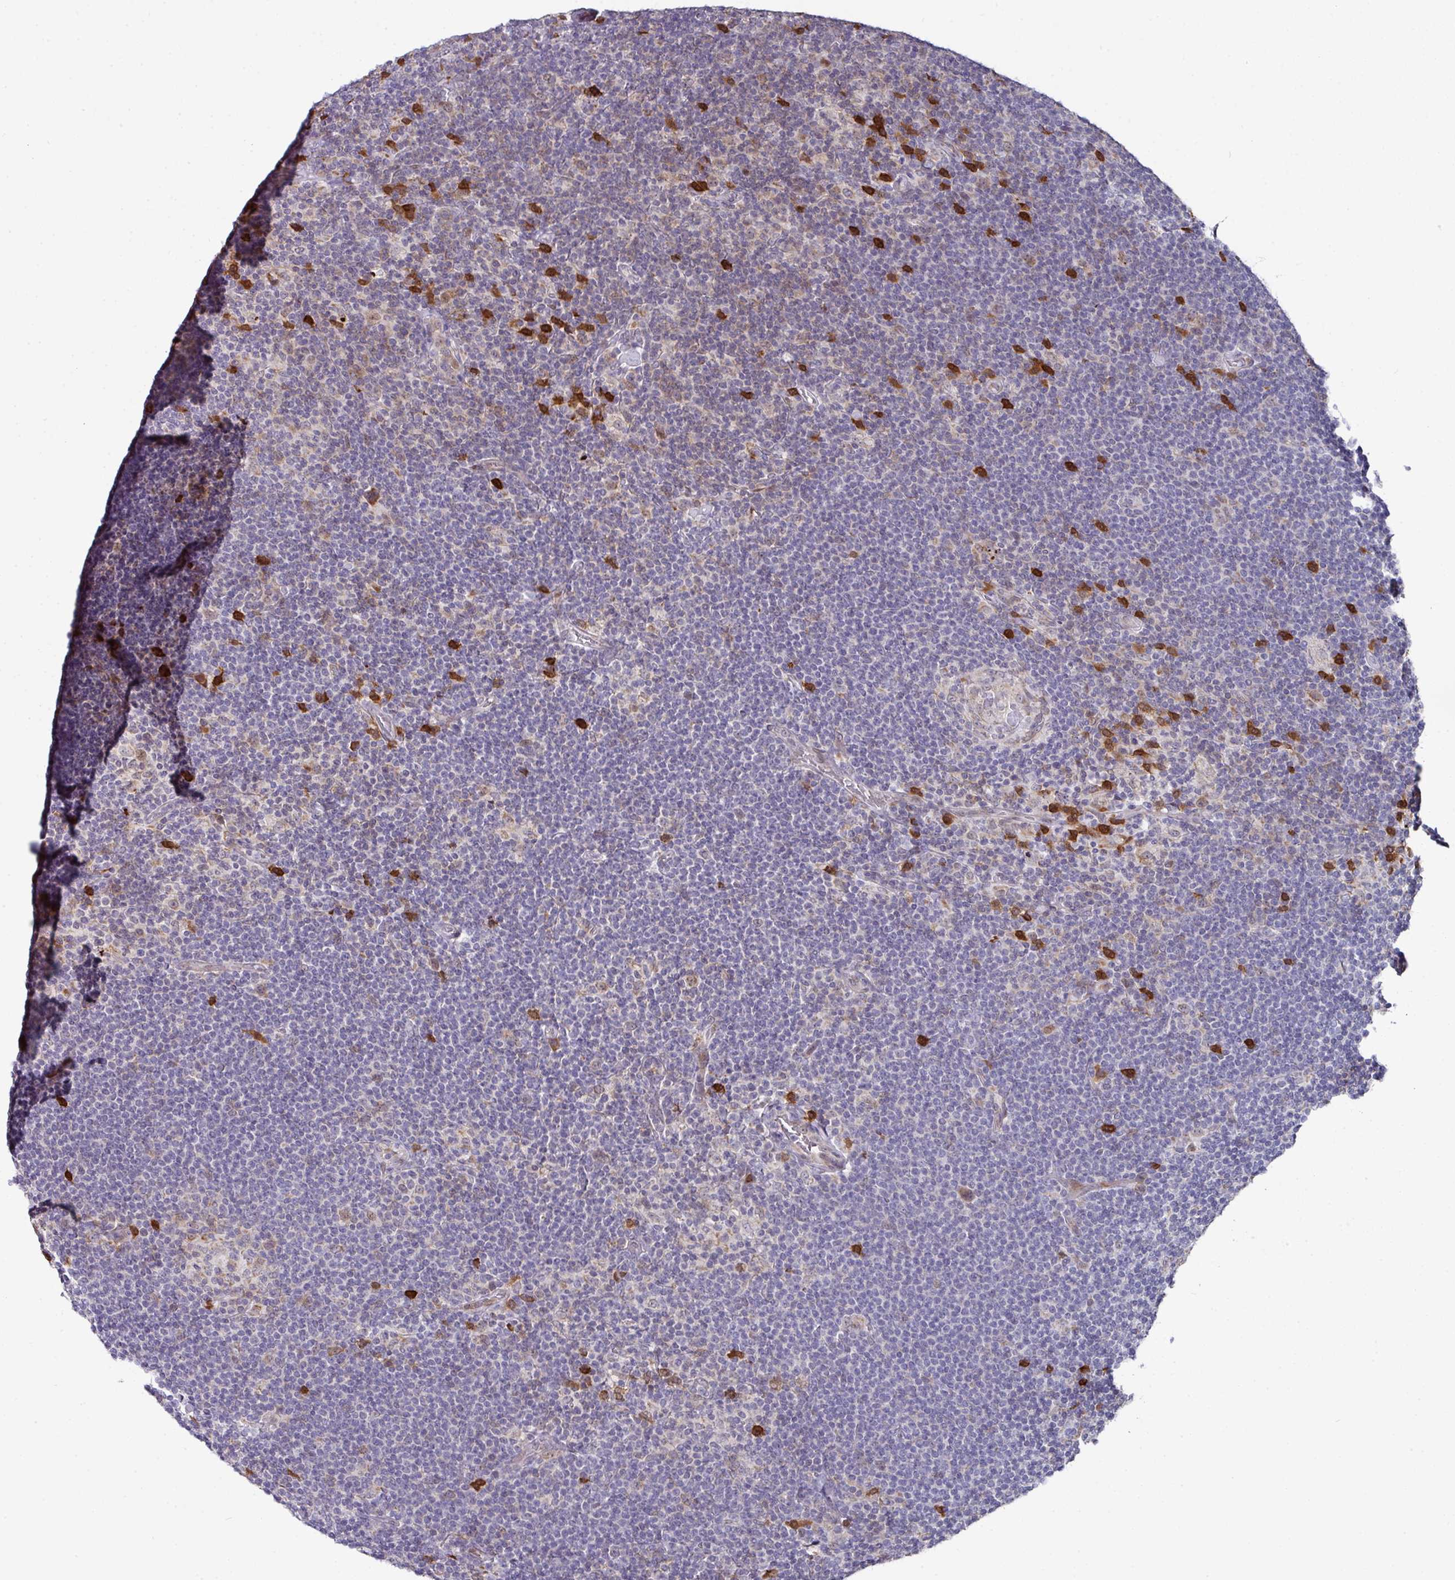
{"staining": {"intensity": "weak", "quantity": "25%-75%", "location": "cytoplasmic/membranous"}, "tissue": "lymphoma", "cell_type": "Tumor cells", "image_type": "cancer", "snomed": [{"axis": "morphology", "description": "Hodgkin's disease, NOS"}, {"axis": "topography", "description": "Lymph node"}], "caption": "Hodgkin's disease tissue shows weak cytoplasmic/membranous positivity in about 25%-75% of tumor cells, visualized by immunohistochemistry.", "gene": "APOLD1", "patient": {"sex": "female", "age": 57}}